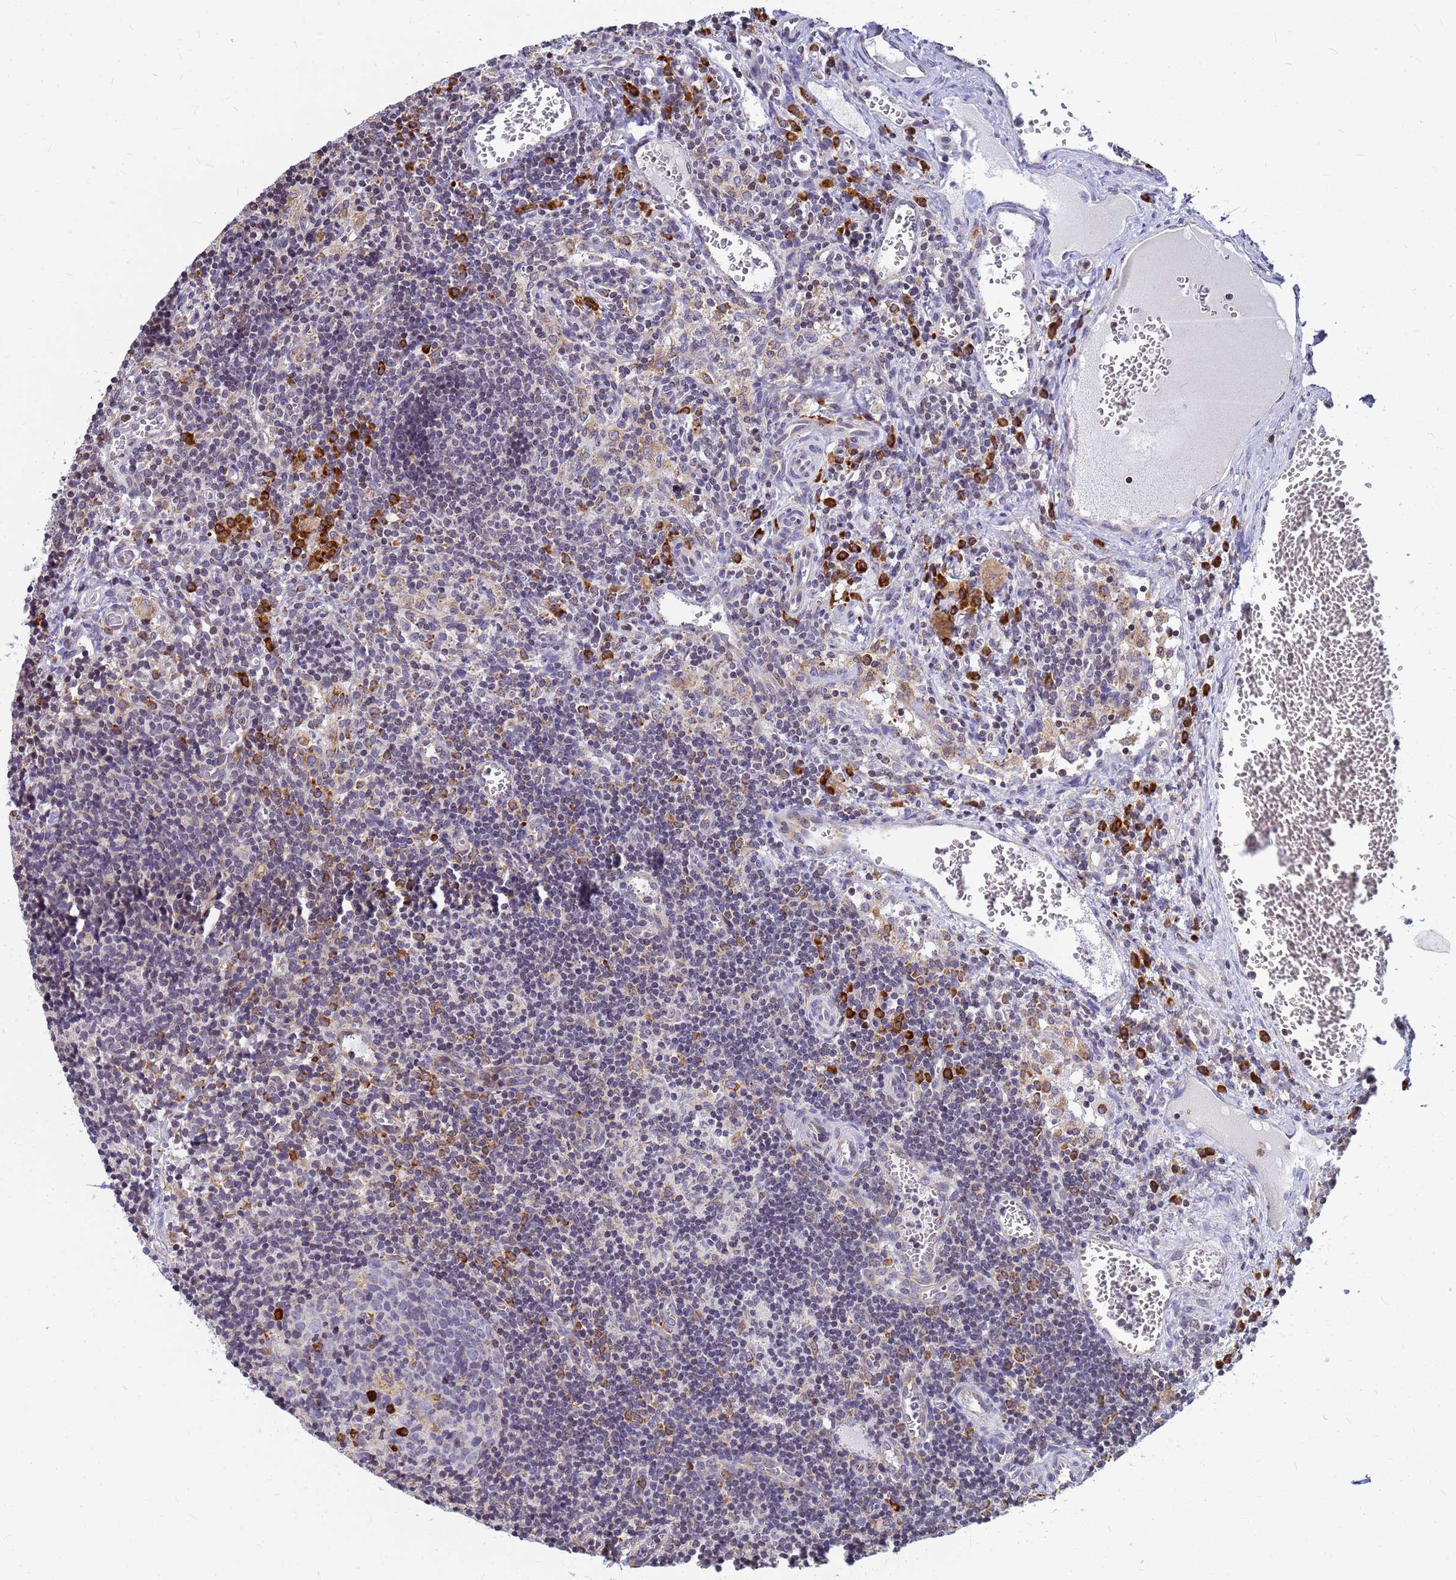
{"staining": {"intensity": "strong", "quantity": "<25%", "location": "cytoplasmic/membranous"}, "tissue": "lymph node", "cell_type": "Germinal center cells", "image_type": "normal", "snomed": [{"axis": "morphology", "description": "Normal tissue, NOS"}, {"axis": "topography", "description": "Lymph node"}], "caption": "High-magnification brightfield microscopy of normal lymph node stained with DAB (3,3'-diaminobenzidine) (brown) and counterstained with hematoxylin (blue). germinal center cells exhibit strong cytoplasmic/membranous positivity is appreciated in approximately<25% of cells.", "gene": "SSR4", "patient": {"sex": "female", "age": 37}}